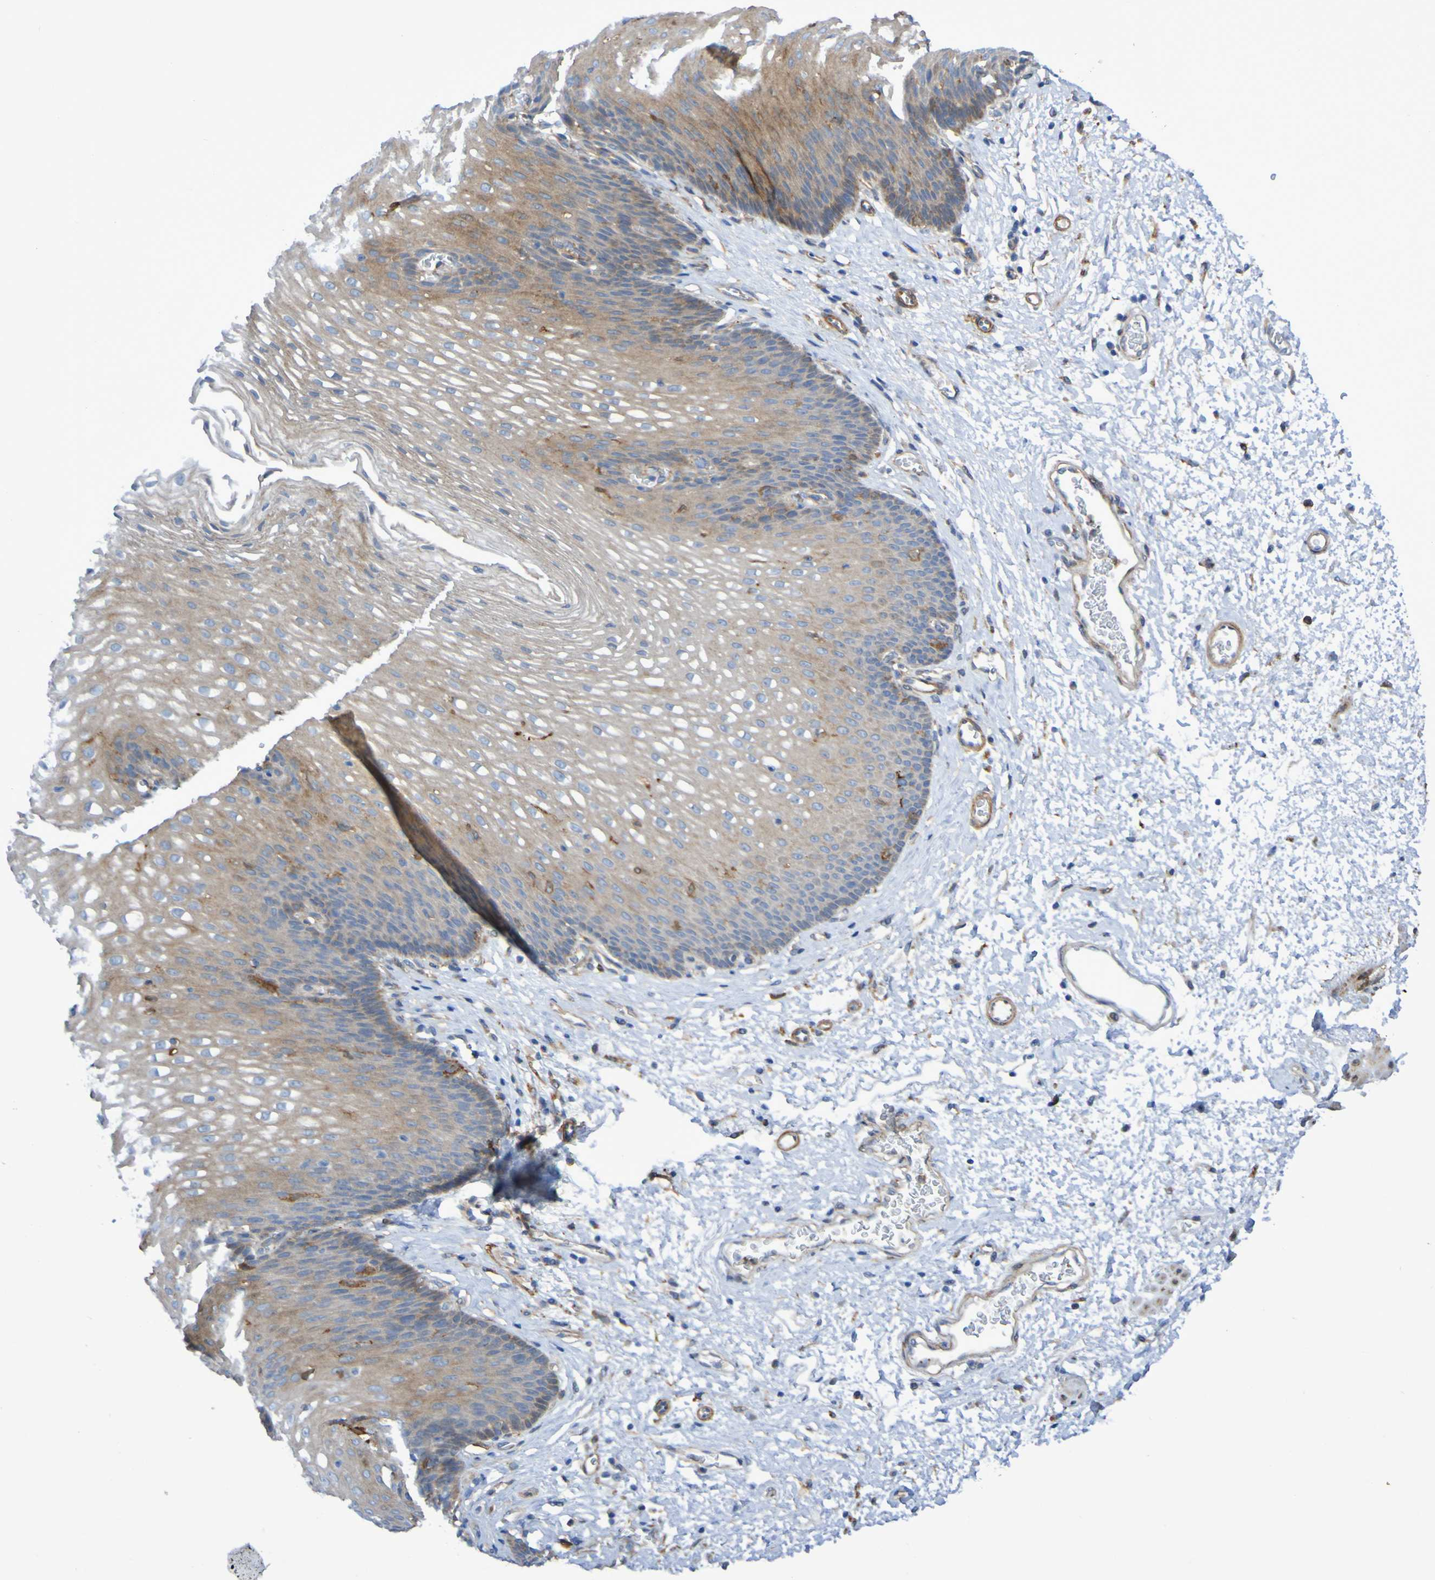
{"staining": {"intensity": "moderate", "quantity": ">75%", "location": "cytoplasmic/membranous"}, "tissue": "esophagus", "cell_type": "Squamous epithelial cells", "image_type": "normal", "snomed": [{"axis": "morphology", "description": "Normal tissue, NOS"}, {"axis": "topography", "description": "Esophagus"}], "caption": "Immunohistochemical staining of normal esophagus reveals medium levels of moderate cytoplasmic/membranous positivity in approximately >75% of squamous epithelial cells.", "gene": "SCRG1", "patient": {"sex": "male", "age": 48}}